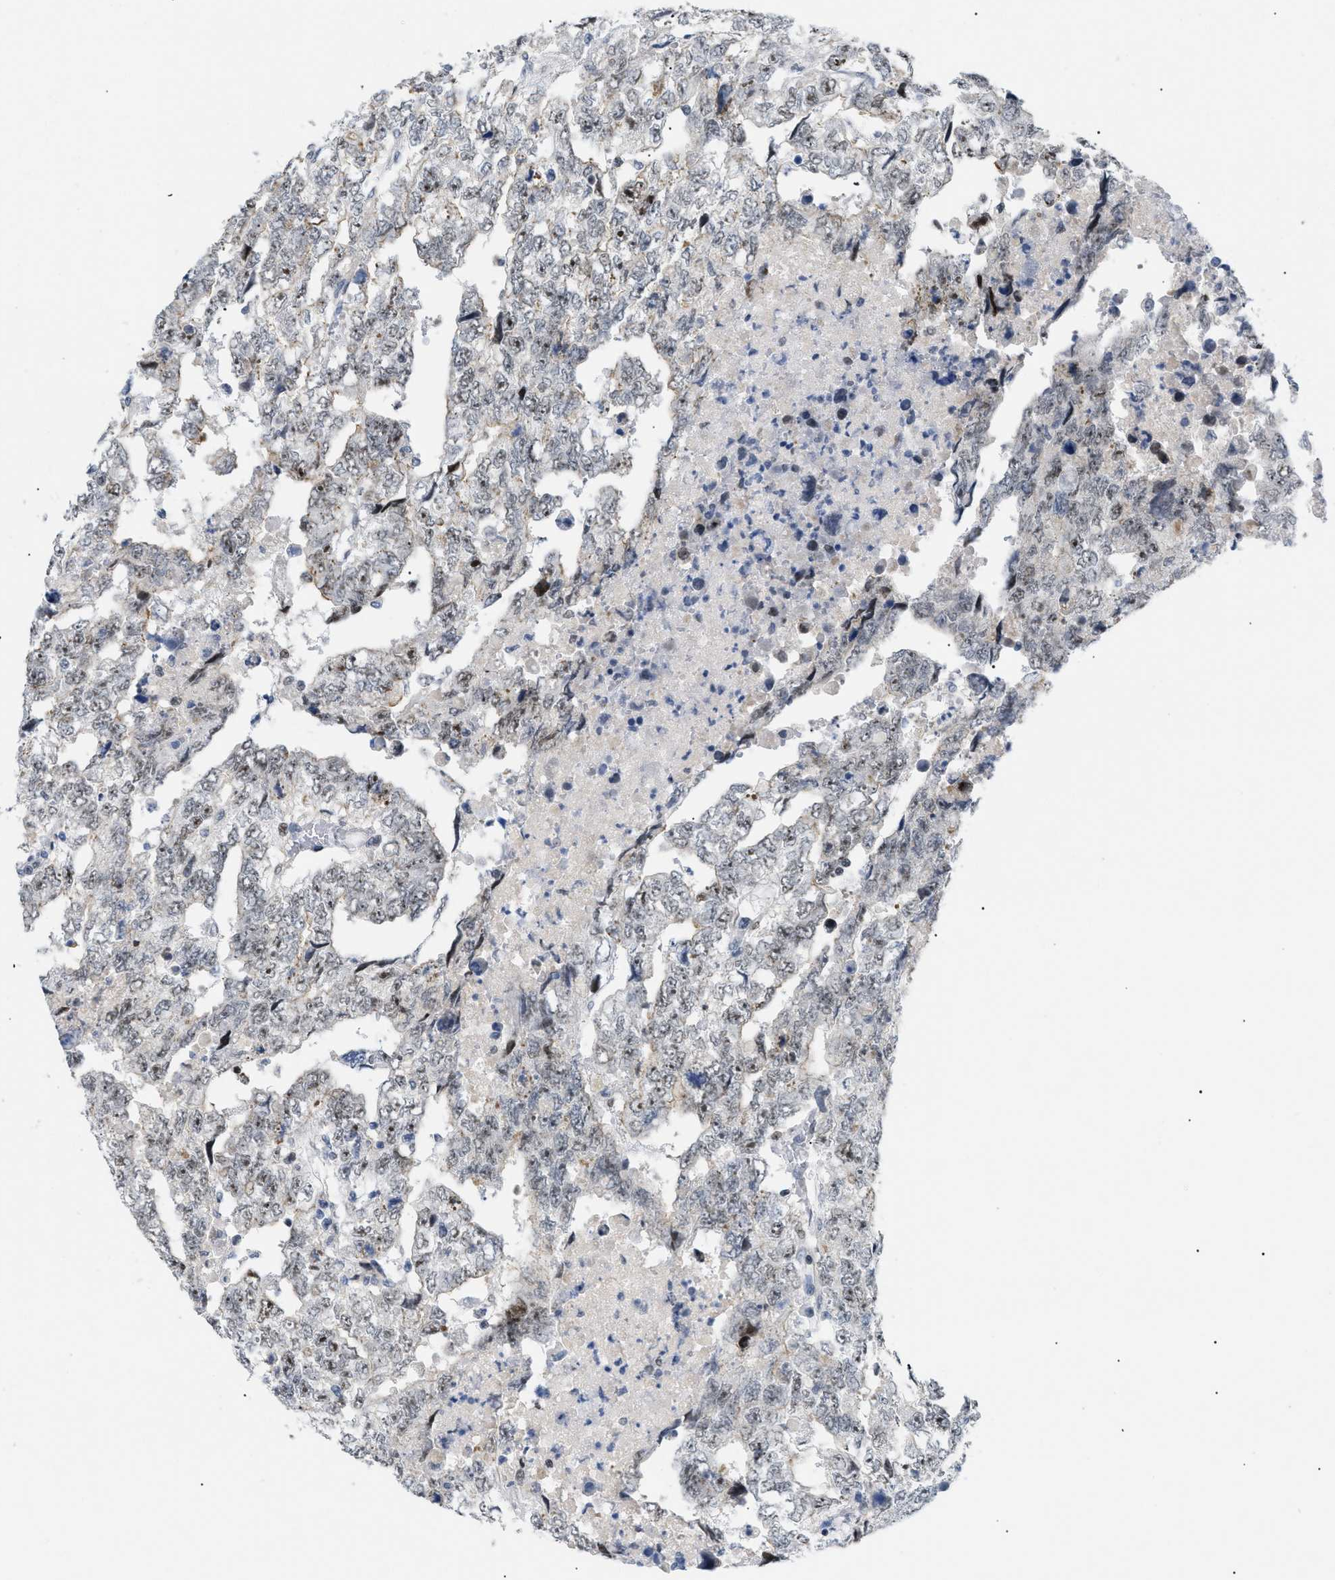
{"staining": {"intensity": "weak", "quantity": ">75%", "location": "nuclear"}, "tissue": "testis cancer", "cell_type": "Tumor cells", "image_type": "cancer", "snomed": [{"axis": "morphology", "description": "Carcinoma, Embryonal, NOS"}, {"axis": "topography", "description": "Testis"}], "caption": "Testis cancer stained with immunohistochemistry (IHC) displays weak nuclear staining in about >75% of tumor cells. (Stains: DAB (3,3'-diaminobenzidine) in brown, nuclei in blue, Microscopy: brightfield microscopy at high magnification).", "gene": "MED1", "patient": {"sex": "male", "age": 36}}